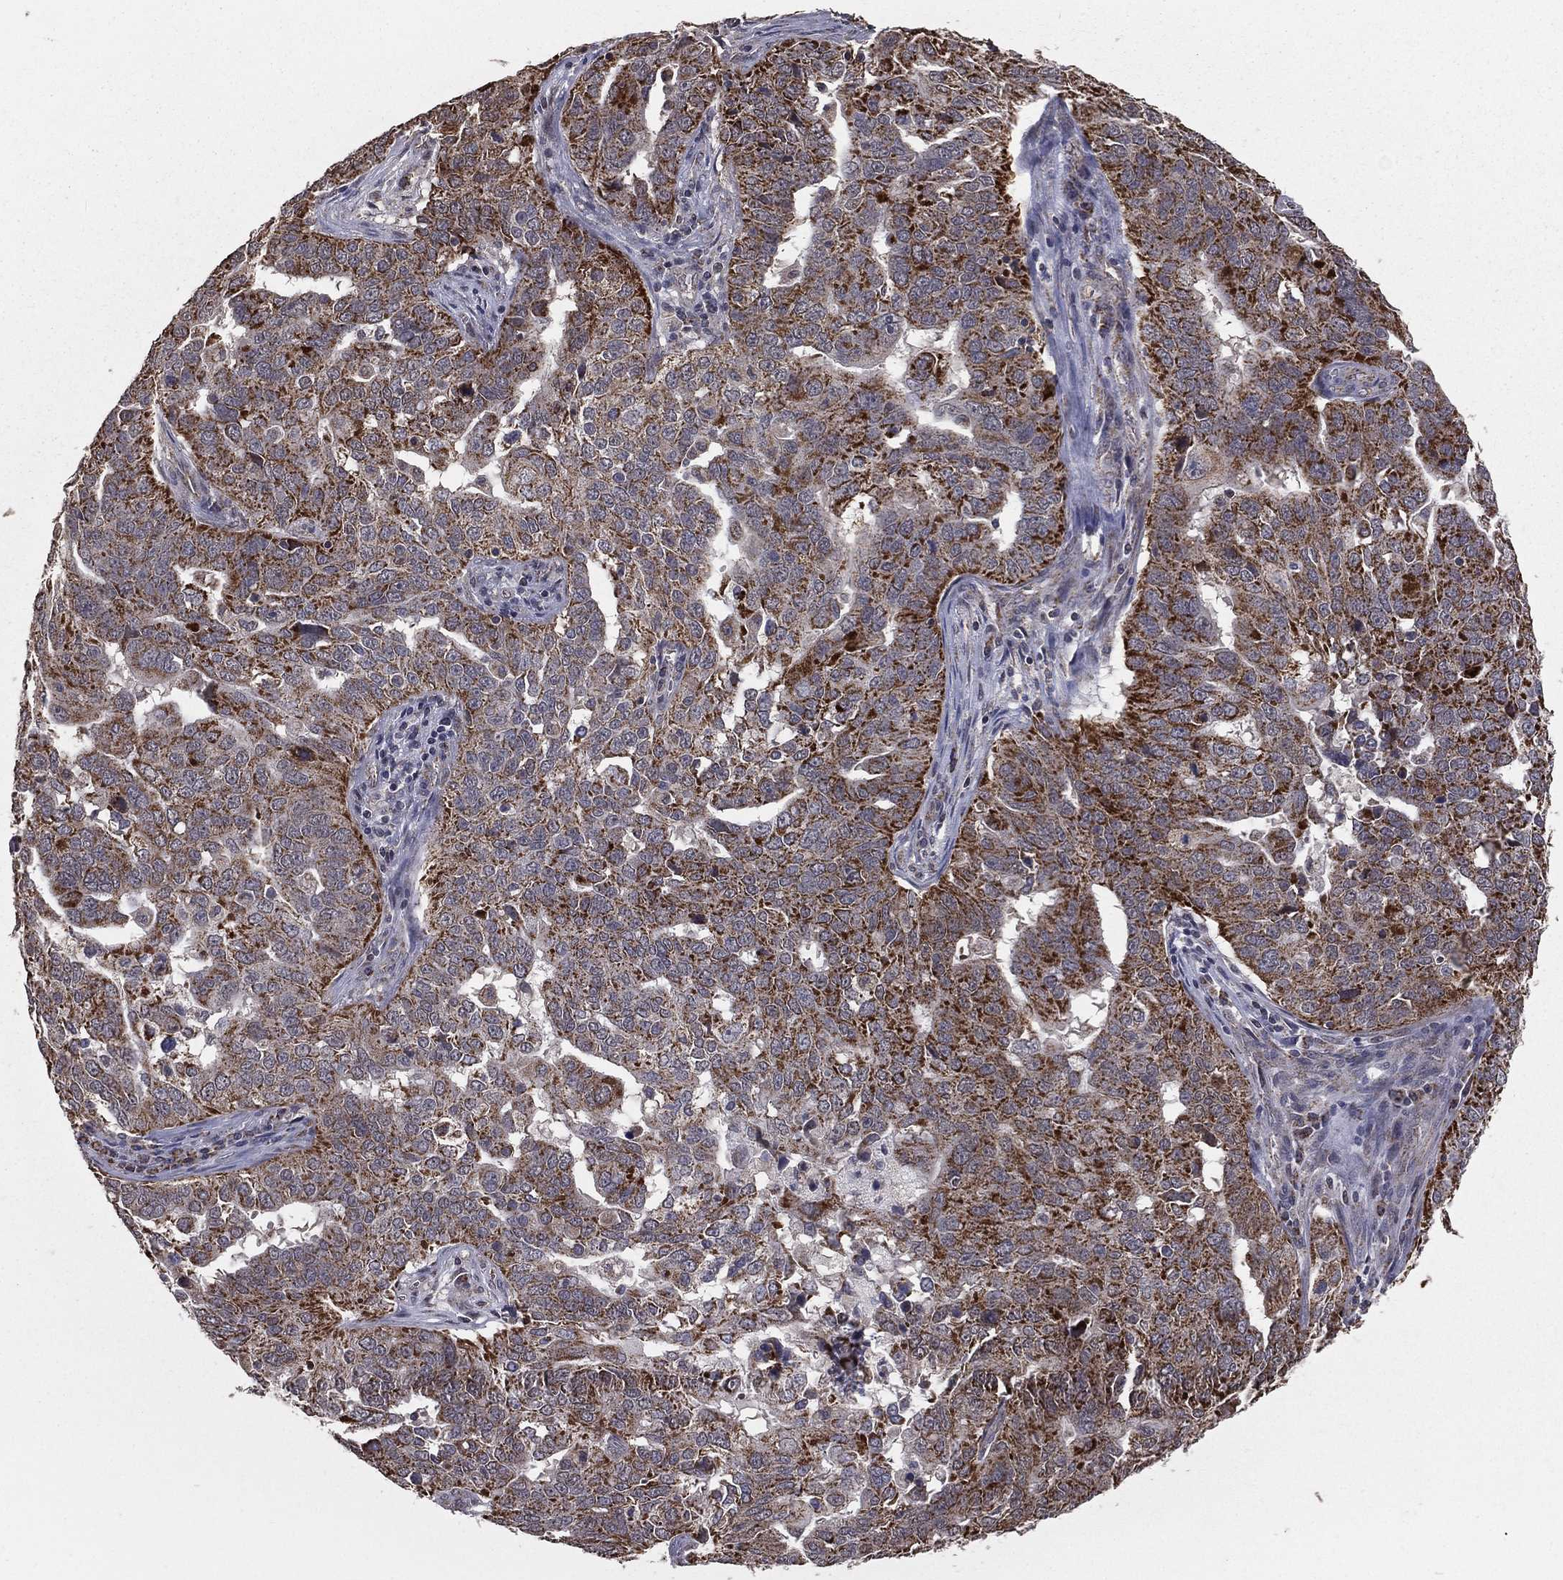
{"staining": {"intensity": "strong", "quantity": "25%-75%", "location": "cytoplasmic/membranous"}, "tissue": "ovarian cancer", "cell_type": "Tumor cells", "image_type": "cancer", "snomed": [{"axis": "morphology", "description": "Carcinoma, endometroid"}, {"axis": "topography", "description": "Soft tissue"}, {"axis": "topography", "description": "Ovary"}], "caption": "An image of ovarian cancer (endometroid carcinoma) stained for a protein displays strong cytoplasmic/membranous brown staining in tumor cells. The staining was performed using DAB, with brown indicating positive protein expression. Nuclei are stained blue with hematoxylin.", "gene": "MRPL46", "patient": {"sex": "female", "age": 52}}